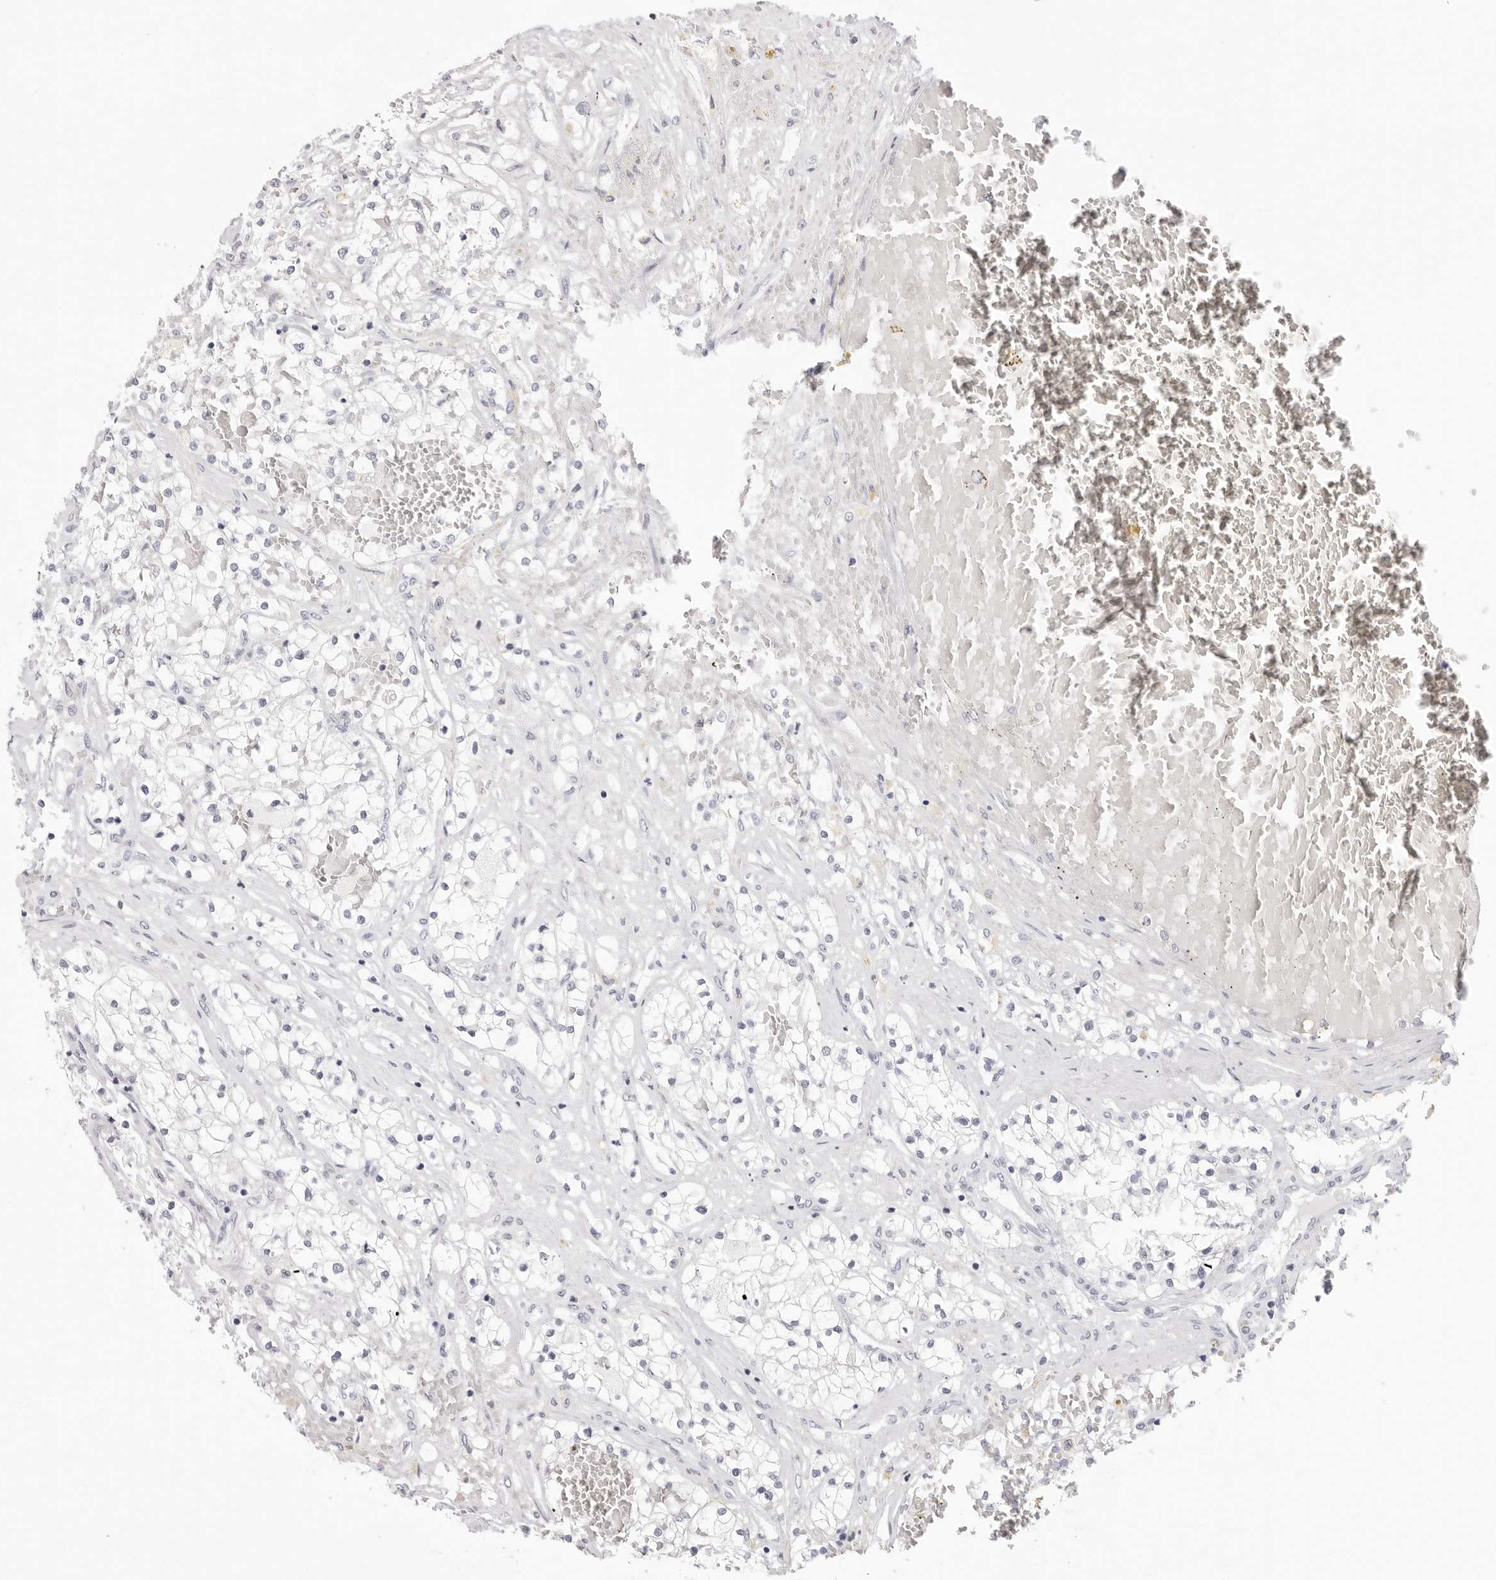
{"staining": {"intensity": "negative", "quantity": "none", "location": "none"}, "tissue": "renal cancer", "cell_type": "Tumor cells", "image_type": "cancer", "snomed": [{"axis": "morphology", "description": "Normal tissue, NOS"}, {"axis": "morphology", "description": "Adenocarcinoma, NOS"}, {"axis": "topography", "description": "Kidney"}], "caption": "Tumor cells are negative for brown protein staining in renal cancer (adenocarcinoma).", "gene": "CST5", "patient": {"sex": "male", "age": 68}}